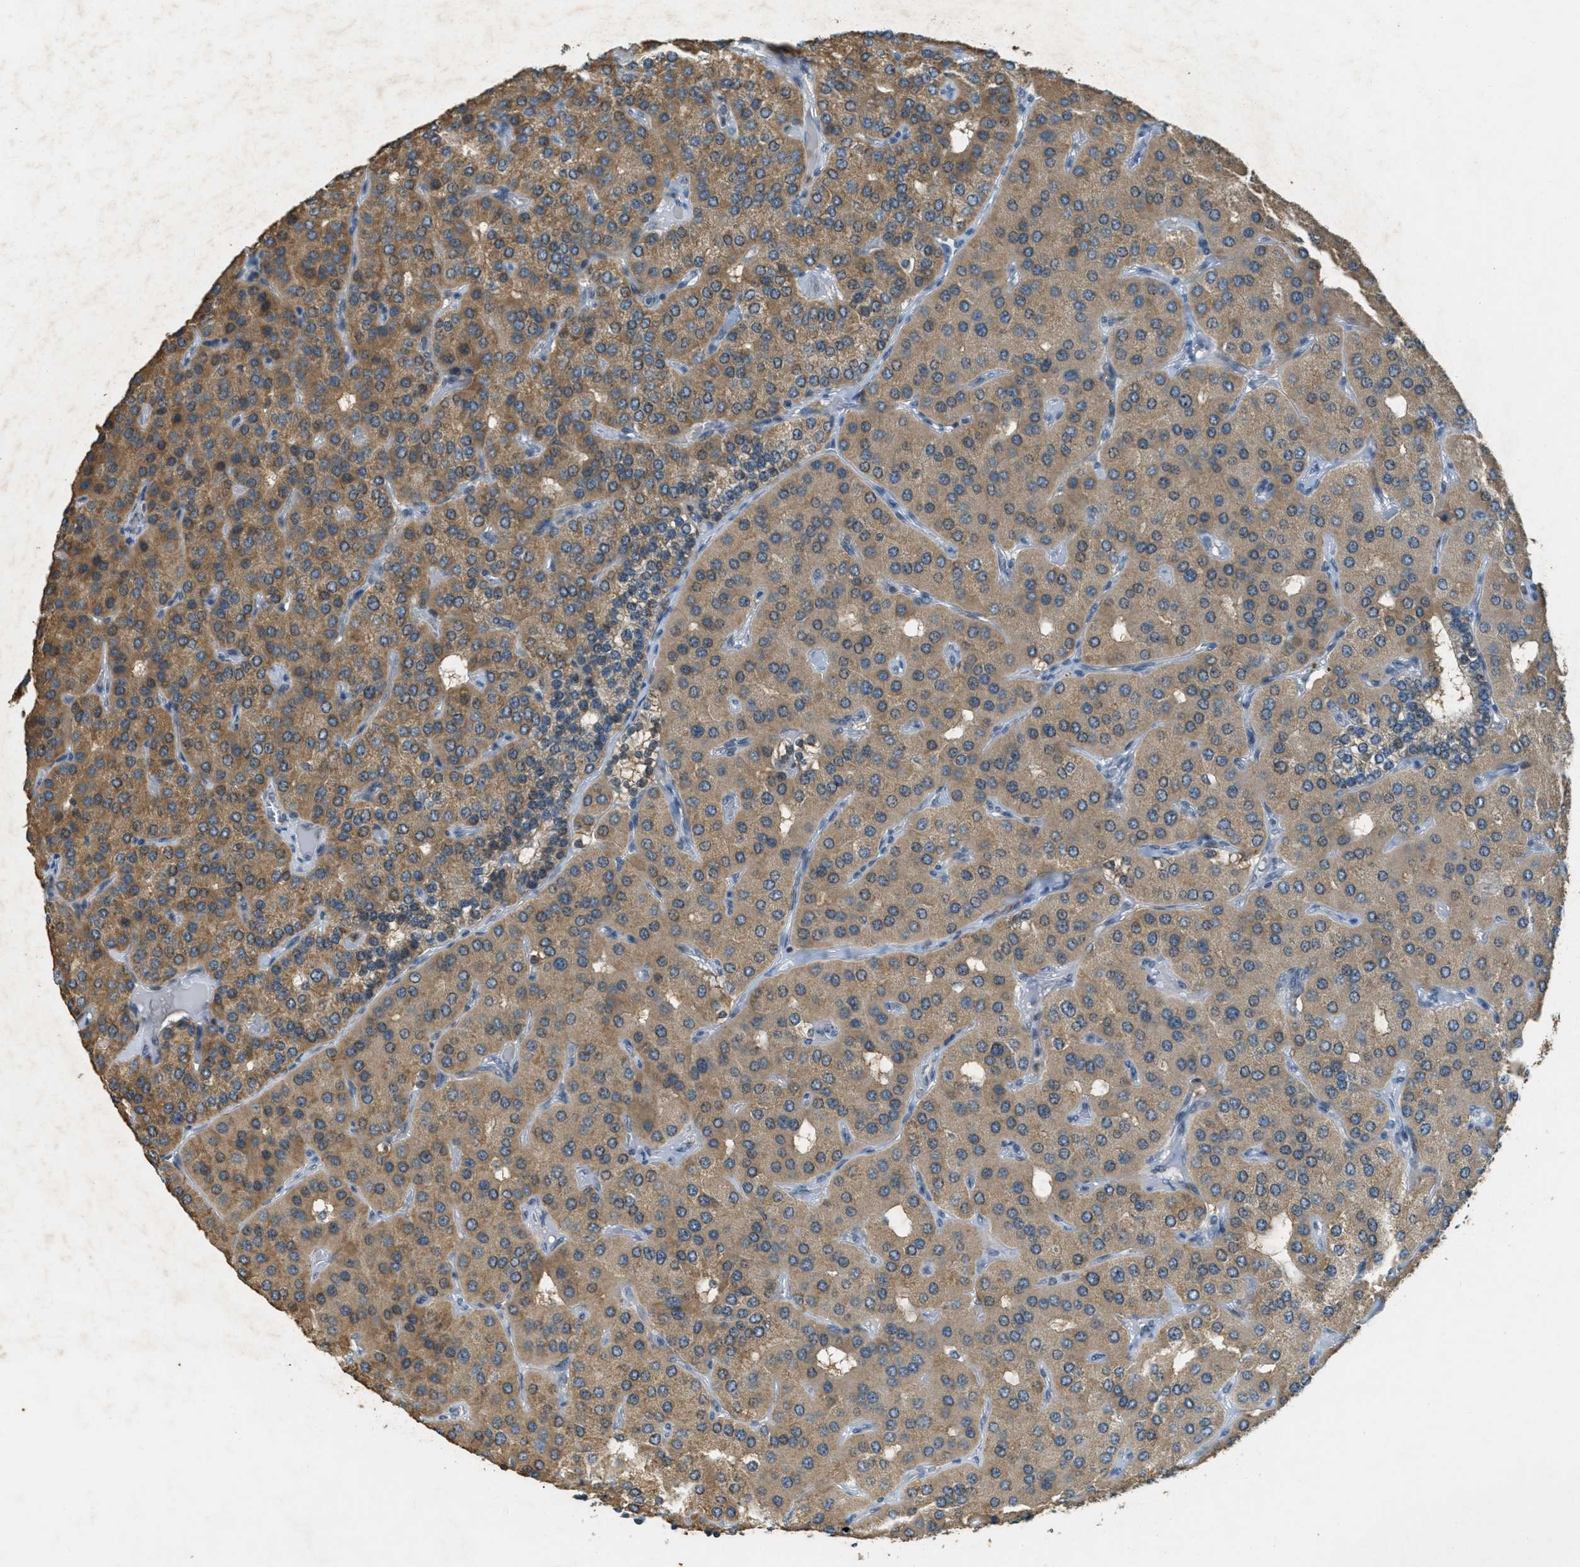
{"staining": {"intensity": "moderate", "quantity": ">75%", "location": "cytoplasmic/membranous"}, "tissue": "parathyroid gland", "cell_type": "Glandular cells", "image_type": "normal", "snomed": [{"axis": "morphology", "description": "Normal tissue, NOS"}, {"axis": "morphology", "description": "Adenoma, NOS"}, {"axis": "topography", "description": "Parathyroid gland"}], "caption": "High-power microscopy captured an immunohistochemistry histopathology image of unremarkable parathyroid gland, revealing moderate cytoplasmic/membranous staining in approximately >75% of glandular cells.", "gene": "TCF20", "patient": {"sex": "female", "age": 86}}